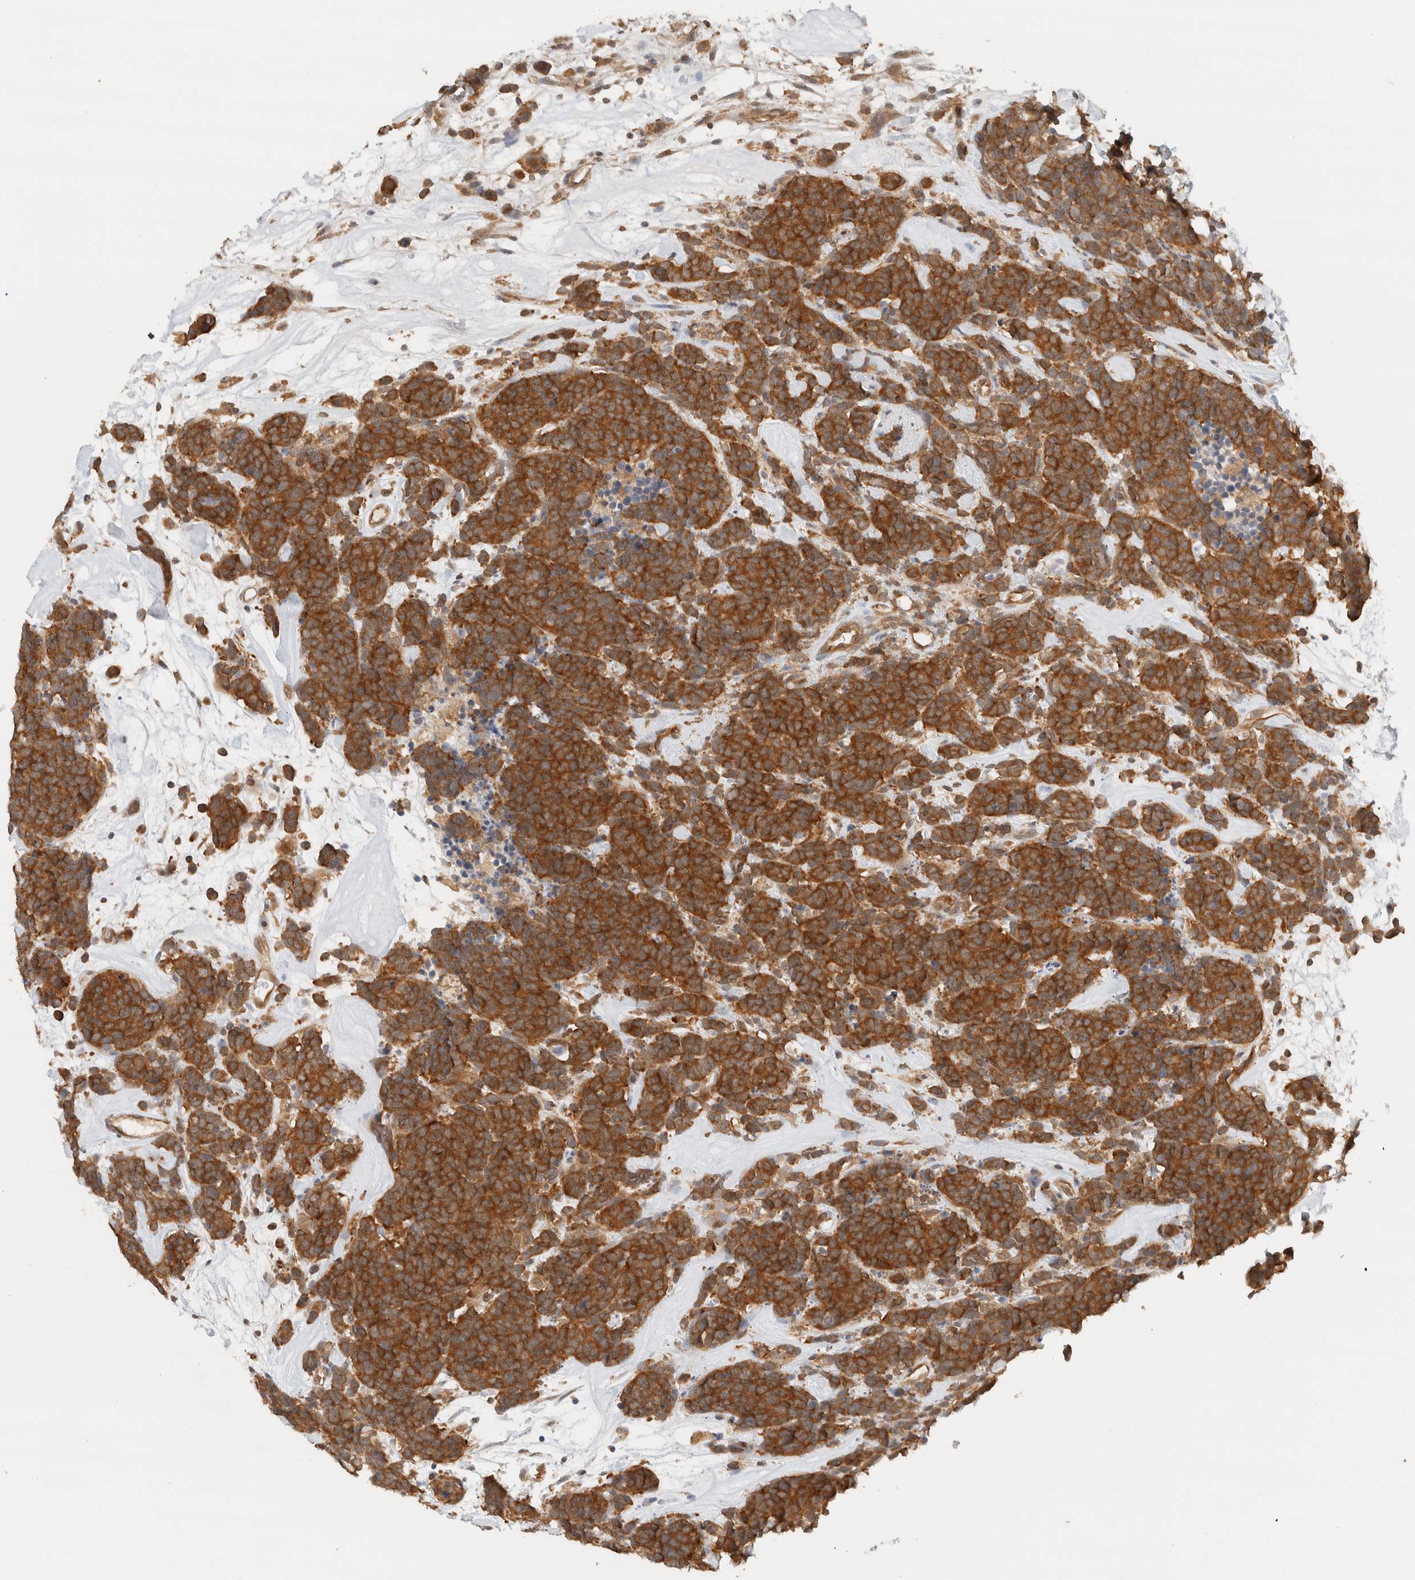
{"staining": {"intensity": "strong", "quantity": ">75%", "location": "cytoplasmic/membranous"}, "tissue": "carcinoid", "cell_type": "Tumor cells", "image_type": "cancer", "snomed": [{"axis": "morphology", "description": "Carcinoma, NOS"}, {"axis": "morphology", "description": "Carcinoid, malignant, NOS"}, {"axis": "topography", "description": "Urinary bladder"}], "caption": "Carcinoid stained for a protein (brown) reveals strong cytoplasmic/membranous positive staining in about >75% of tumor cells.", "gene": "ARFGEF2", "patient": {"sex": "male", "age": 57}}